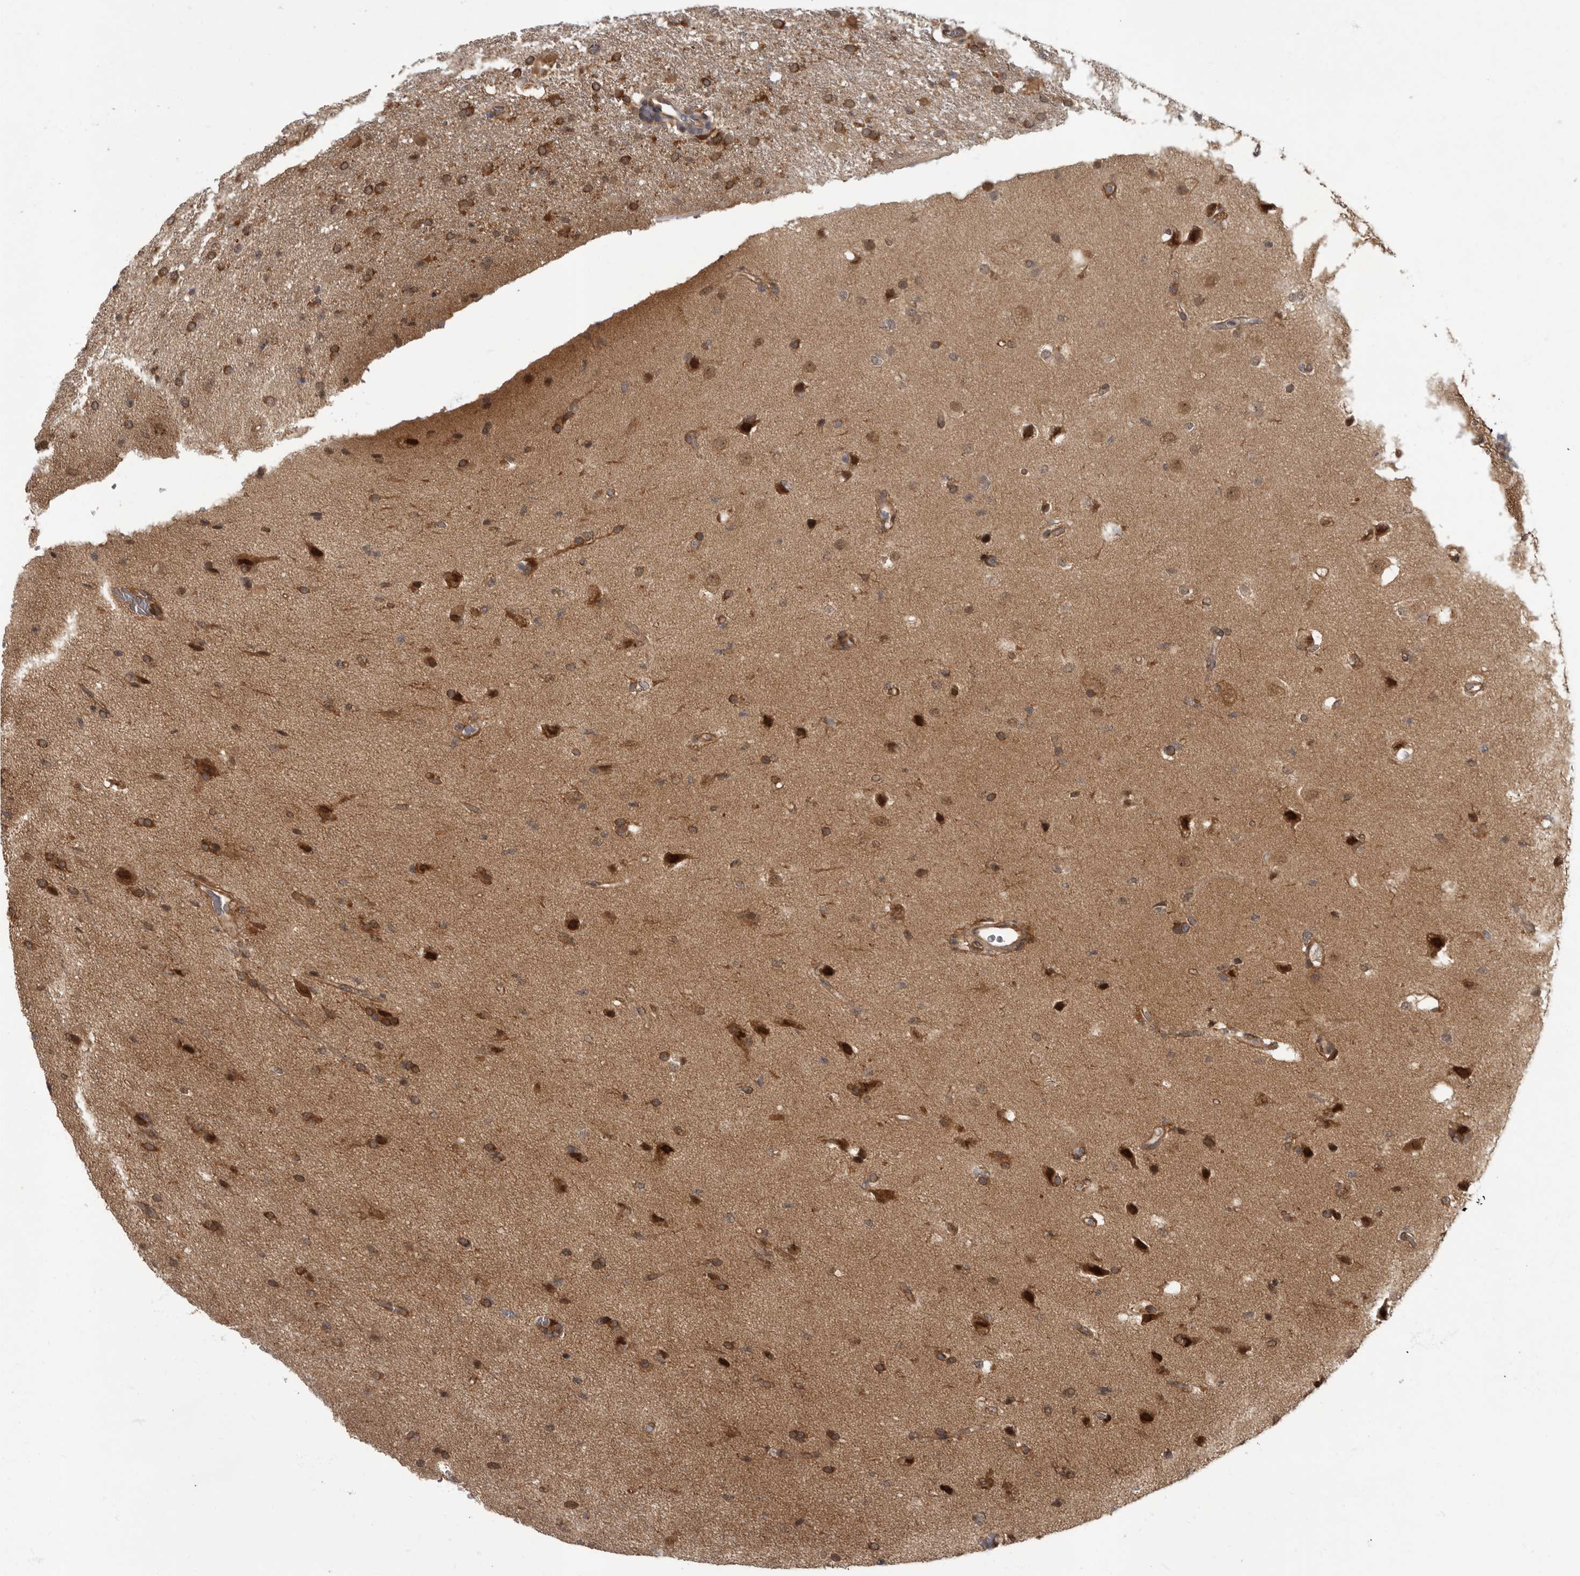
{"staining": {"intensity": "moderate", "quantity": ">75%", "location": "cytoplasmic/membranous,nuclear"}, "tissue": "glioma", "cell_type": "Tumor cells", "image_type": "cancer", "snomed": [{"axis": "morphology", "description": "Glioma, malignant, High grade"}, {"axis": "topography", "description": "Brain"}], "caption": "Malignant high-grade glioma was stained to show a protein in brown. There is medium levels of moderate cytoplasmic/membranous and nuclear positivity in approximately >75% of tumor cells.", "gene": "VPS50", "patient": {"sex": "female", "age": 57}}